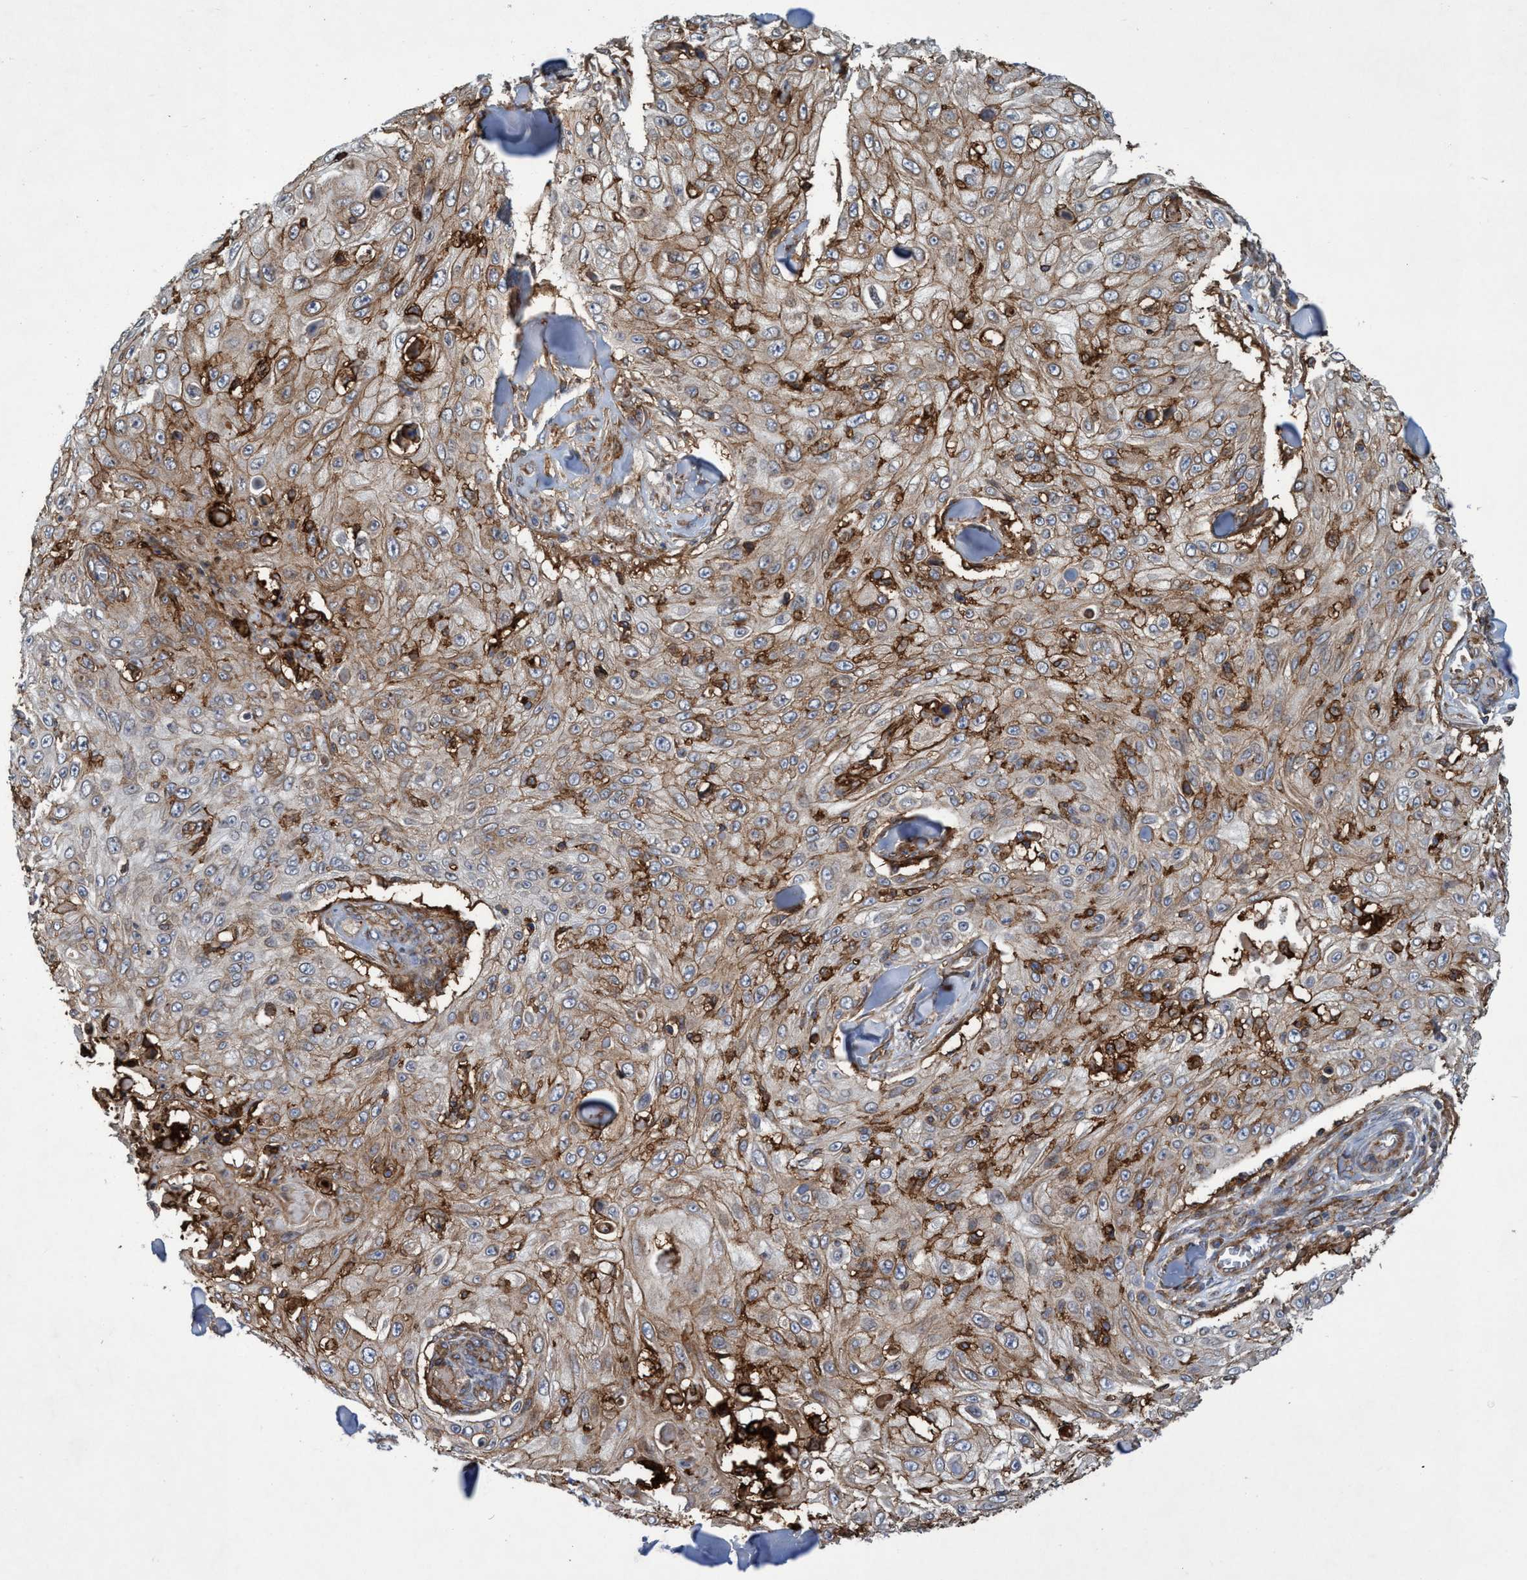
{"staining": {"intensity": "moderate", "quantity": ">75%", "location": "cytoplasmic/membranous"}, "tissue": "skin cancer", "cell_type": "Tumor cells", "image_type": "cancer", "snomed": [{"axis": "morphology", "description": "Squamous cell carcinoma, NOS"}, {"axis": "topography", "description": "Skin"}], "caption": "IHC of human squamous cell carcinoma (skin) displays medium levels of moderate cytoplasmic/membranous expression in about >75% of tumor cells.", "gene": "SLC16A3", "patient": {"sex": "male", "age": 86}}